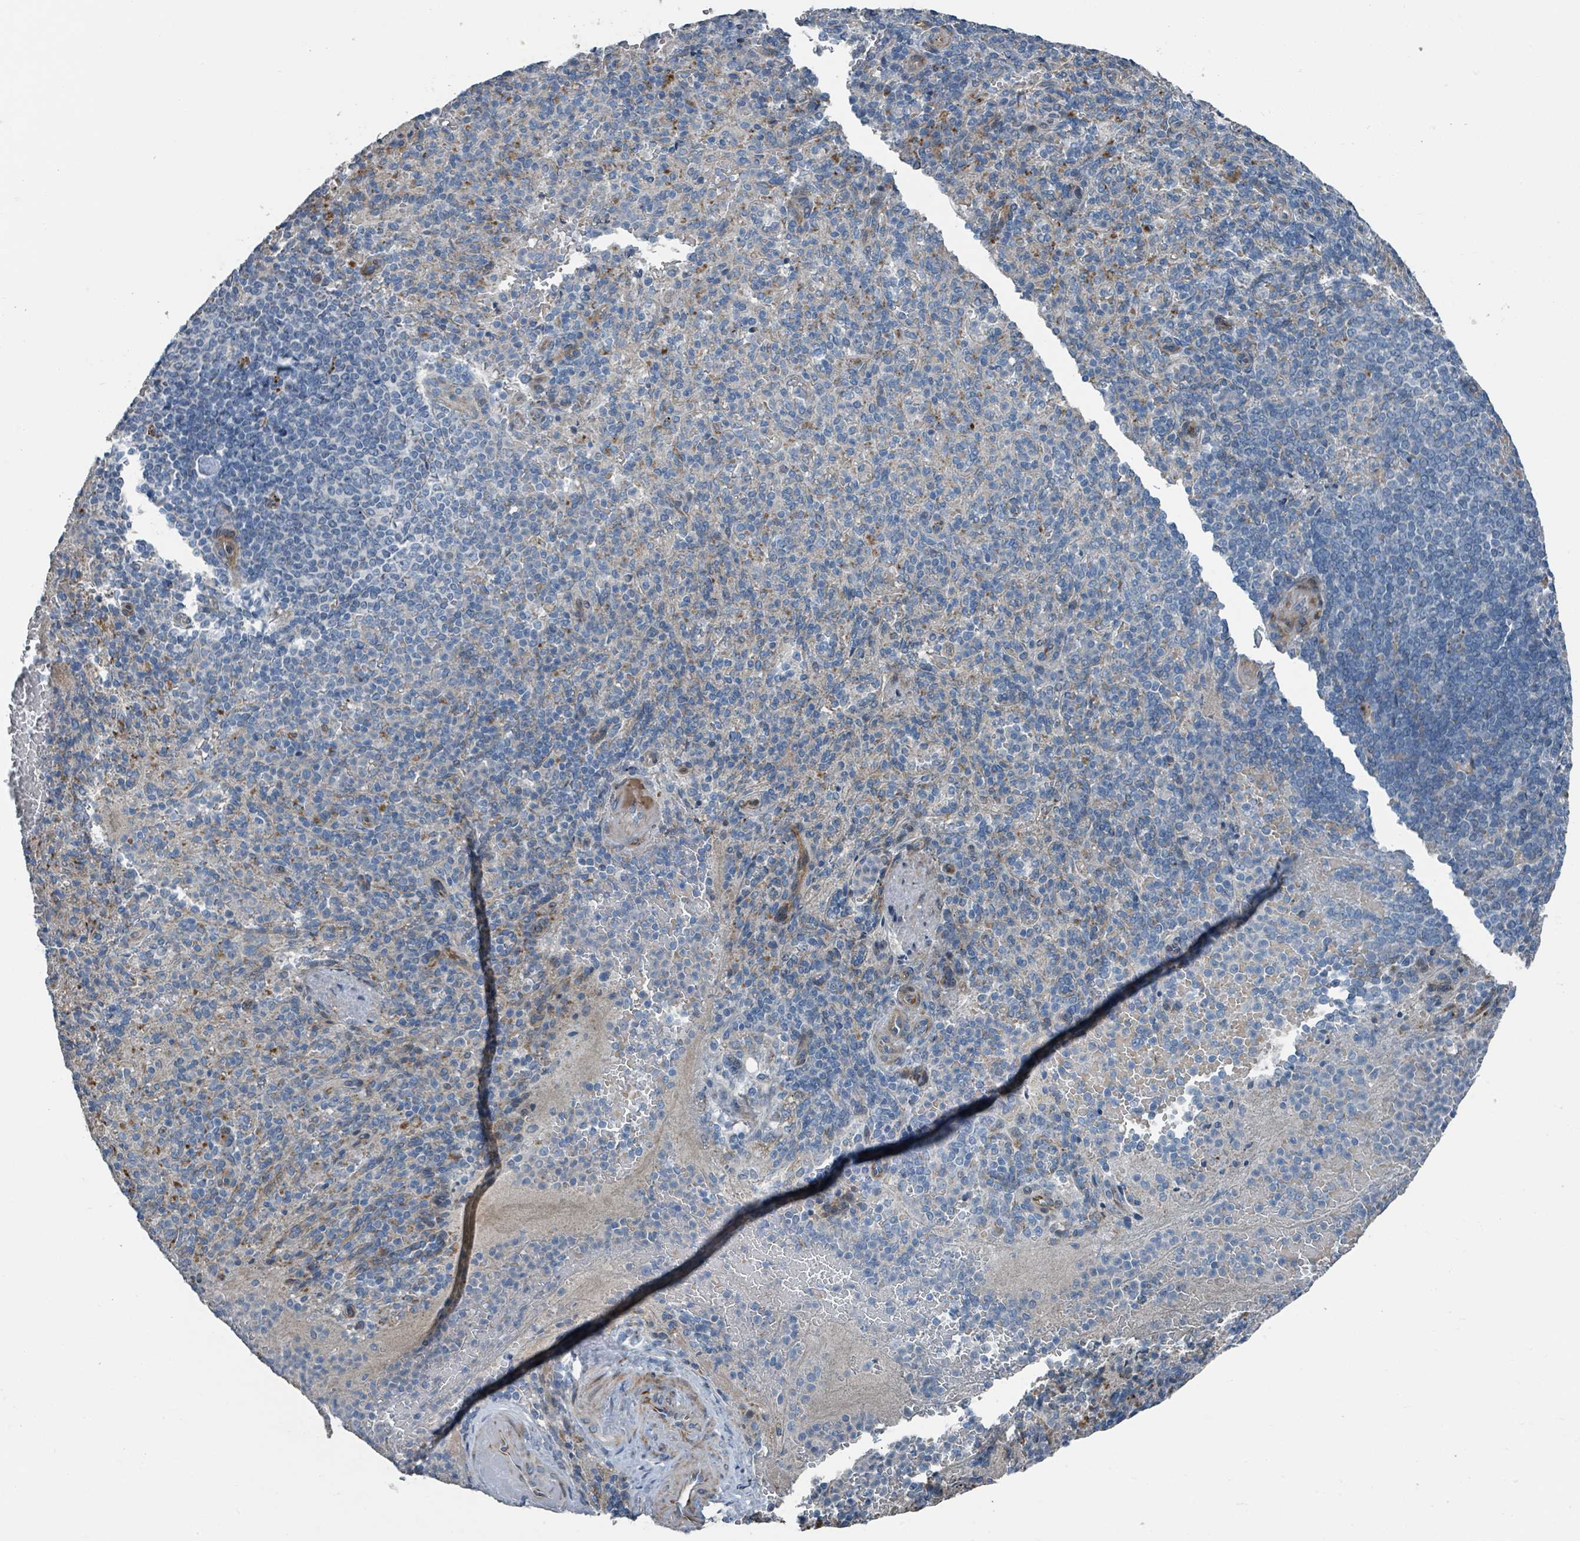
{"staining": {"intensity": "moderate", "quantity": "<25%", "location": "cytoplasmic/membranous"}, "tissue": "spleen", "cell_type": "Cells in red pulp", "image_type": "normal", "snomed": [{"axis": "morphology", "description": "Normal tissue, NOS"}, {"axis": "topography", "description": "Spleen"}], "caption": "Human spleen stained for a protein (brown) shows moderate cytoplasmic/membranous positive expression in about <25% of cells in red pulp.", "gene": "DIPK2A", "patient": {"sex": "female", "age": 74}}